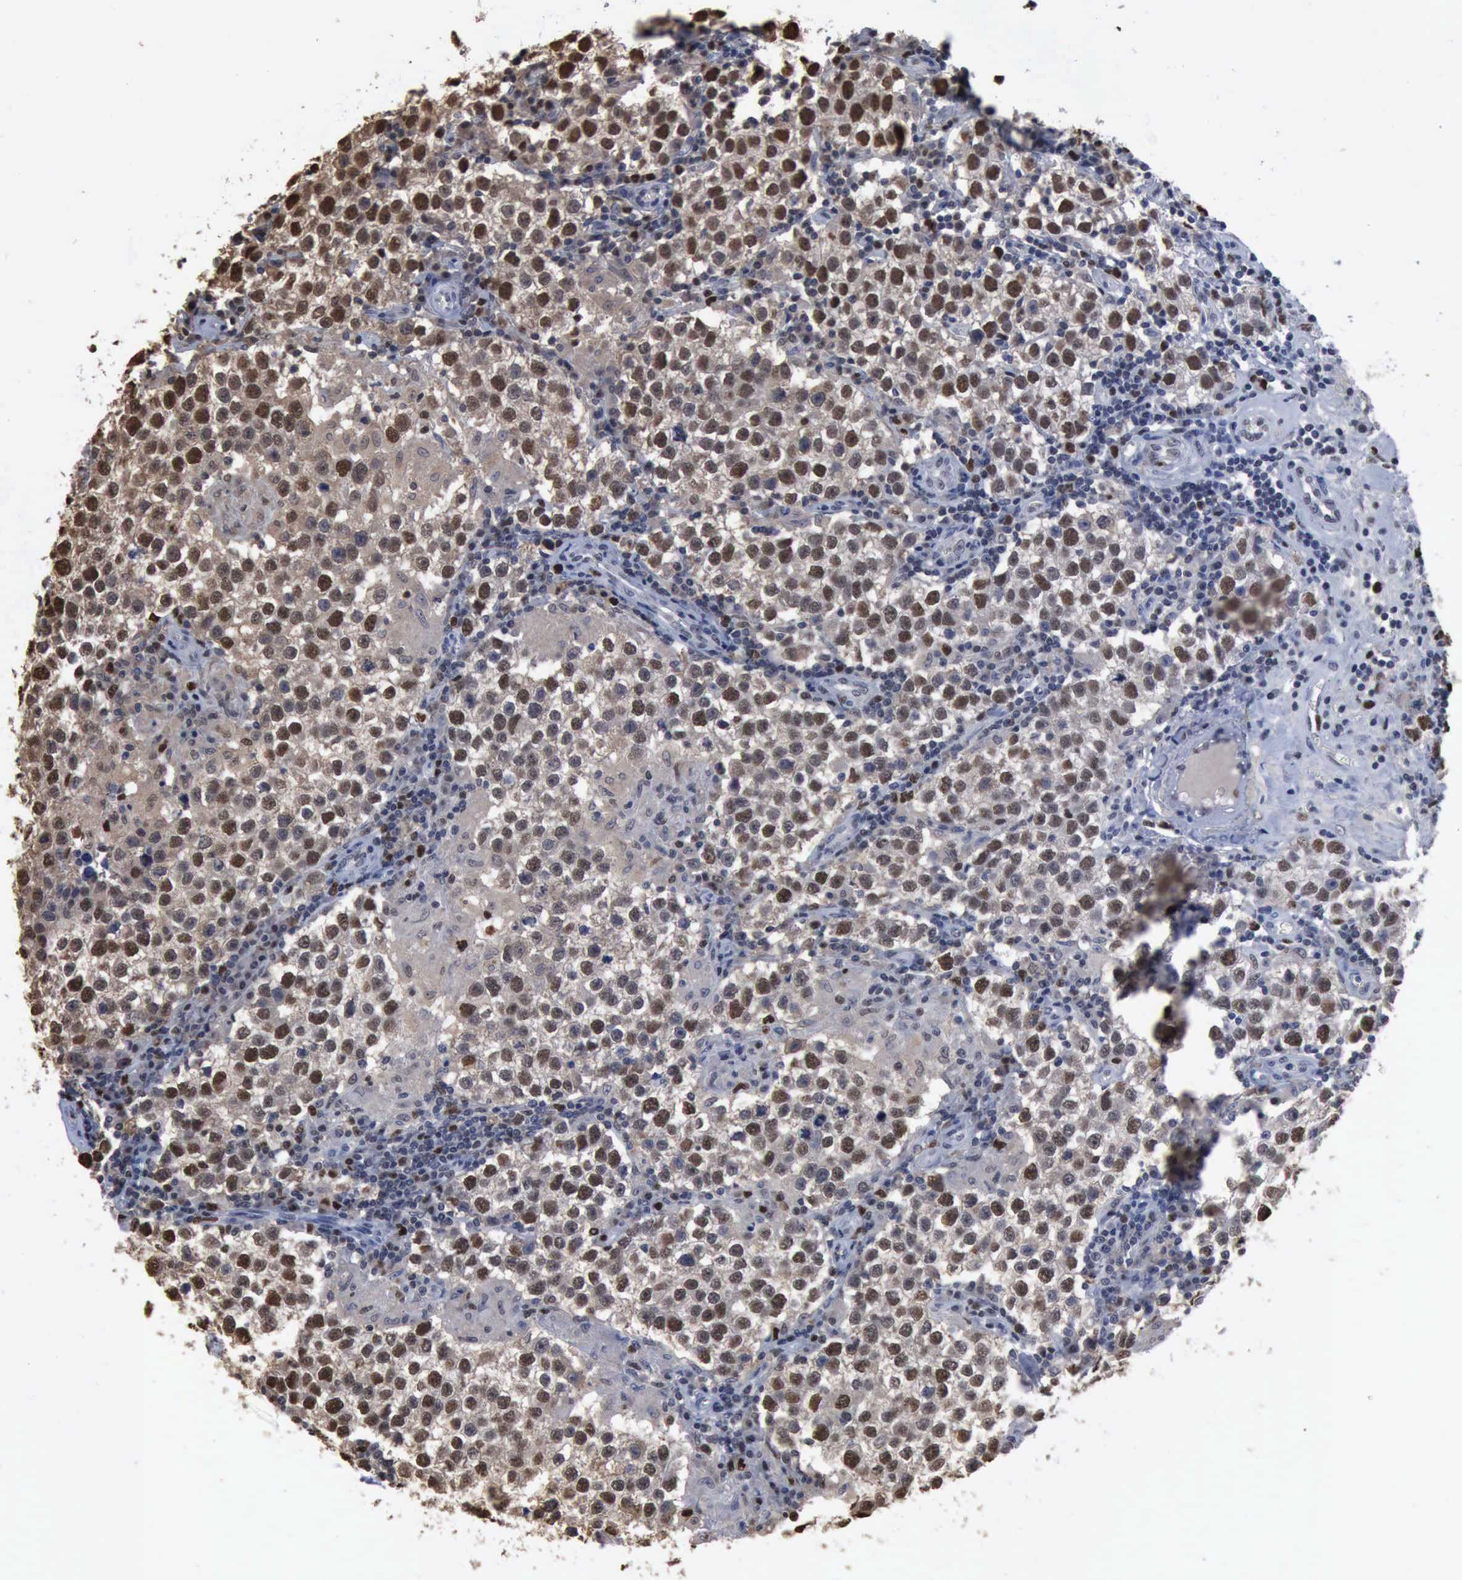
{"staining": {"intensity": "moderate", "quantity": "25%-75%", "location": "nuclear"}, "tissue": "testis cancer", "cell_type": "Tumor cells", "image_type": "cancer", "snomed": [{"axis": "morphology", "description": "Seminoma, NOS"}, {"axis": "topography", "description": "Testis"}], "caption": "Immunohistochemical staining of testis seminoma reveals medium levels of moderate nuclear staining in approximately 25%-75% of tumor cells. (brown staining indicates protein expression, while blue staining denotes nuclei).", "gene": "PCNA", "patient": {"sex": "male", "age": 36}}